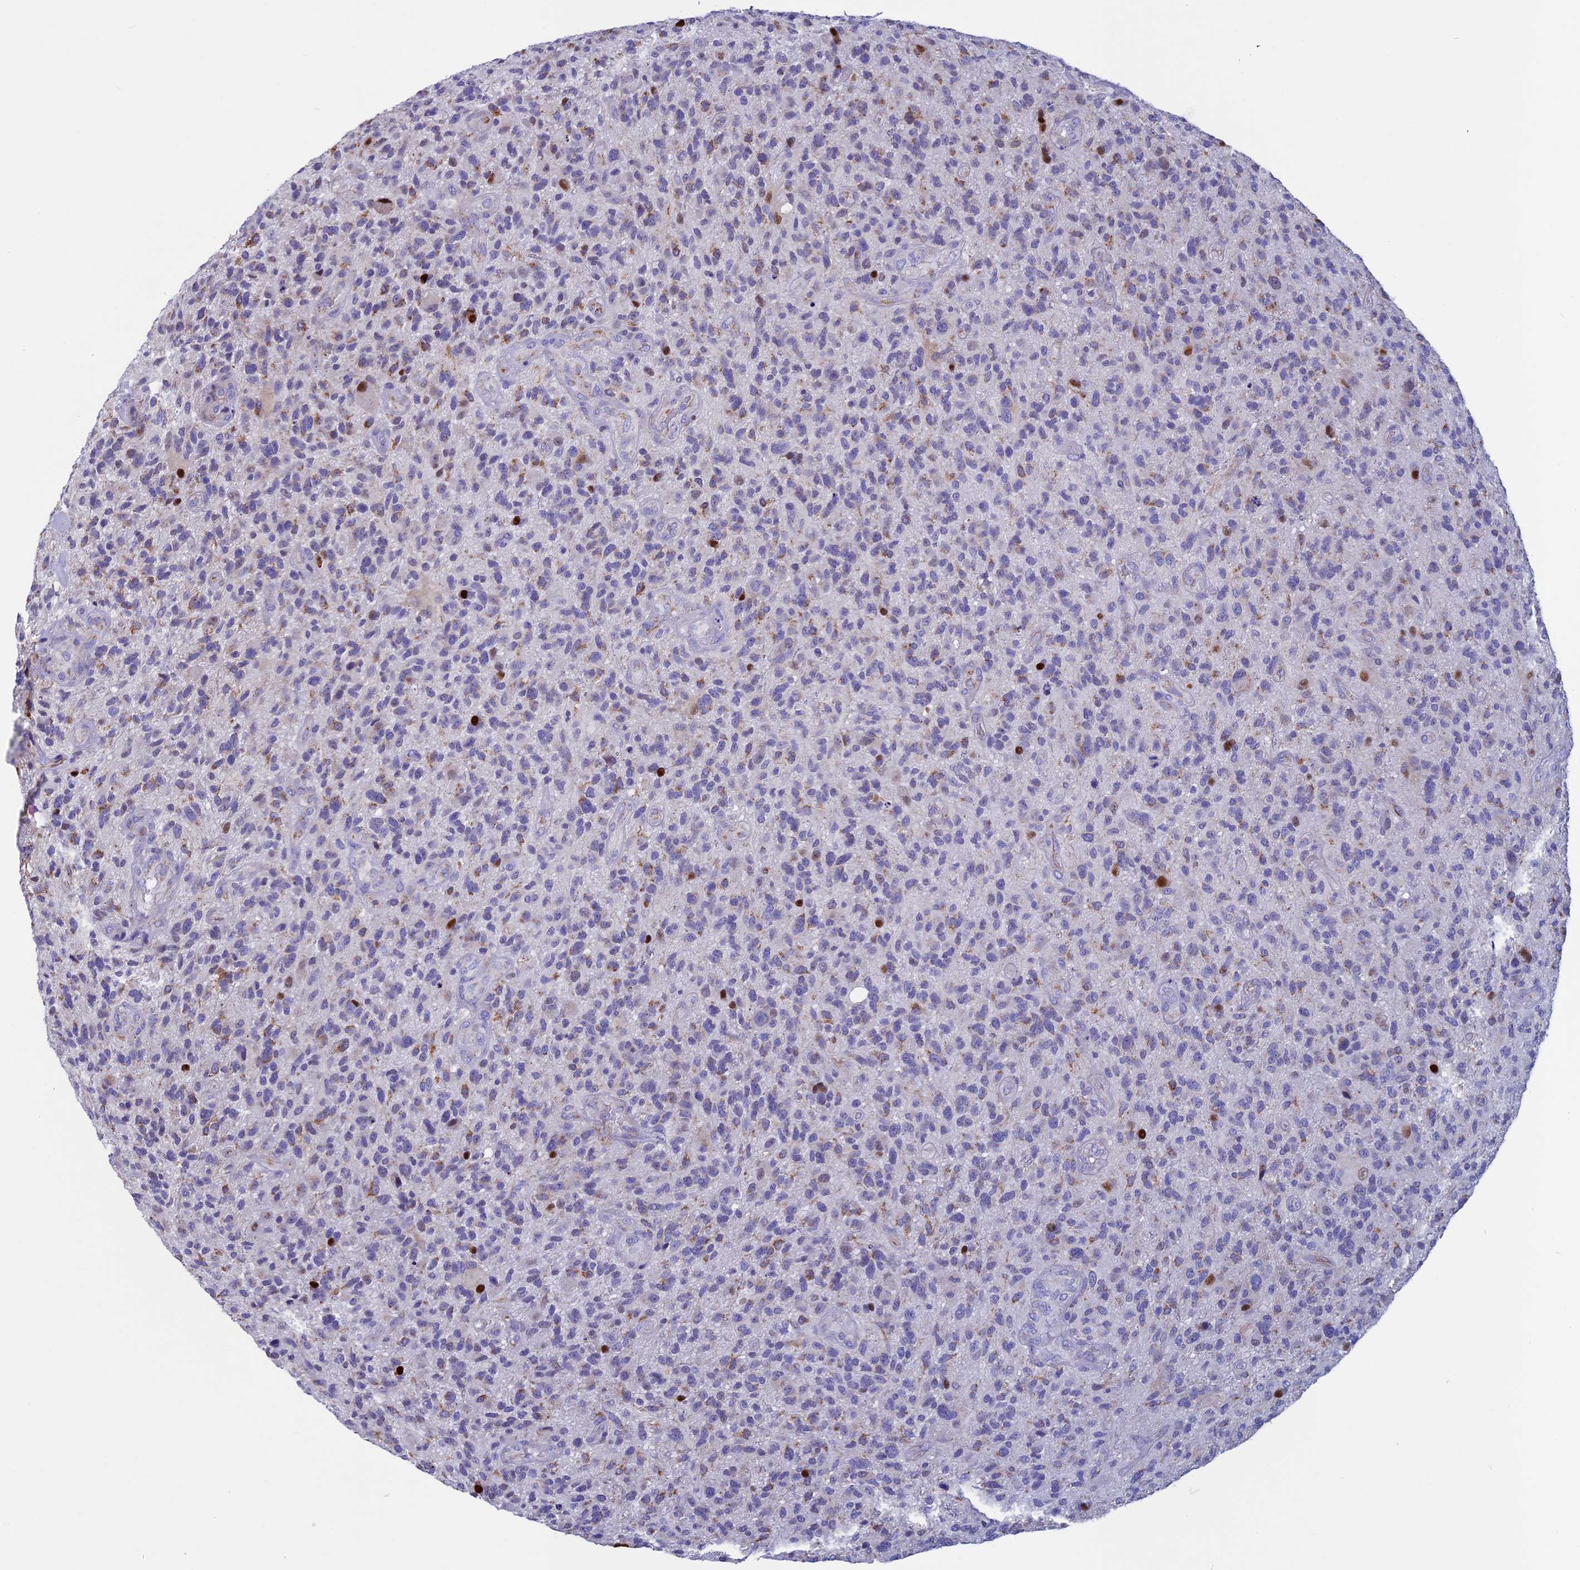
{"staining": {"intensity": "weak", "quantity": "<25%", "location": "cytoplasmic/membranous"}, "tissue": "glioma", "cell_type": "Tumor cells", "image_type": "cancer", "snomed": [{"axis": "morphology", "description": "Glioma, malignant, High grade"}, {"axis": "topography", "description": "Brain"}], "caption": "Protein analysis of glioma shows no significant expression in tumor cells.", "gene": "ACSS1", "patient": {"sex": "male", "age": 47}}